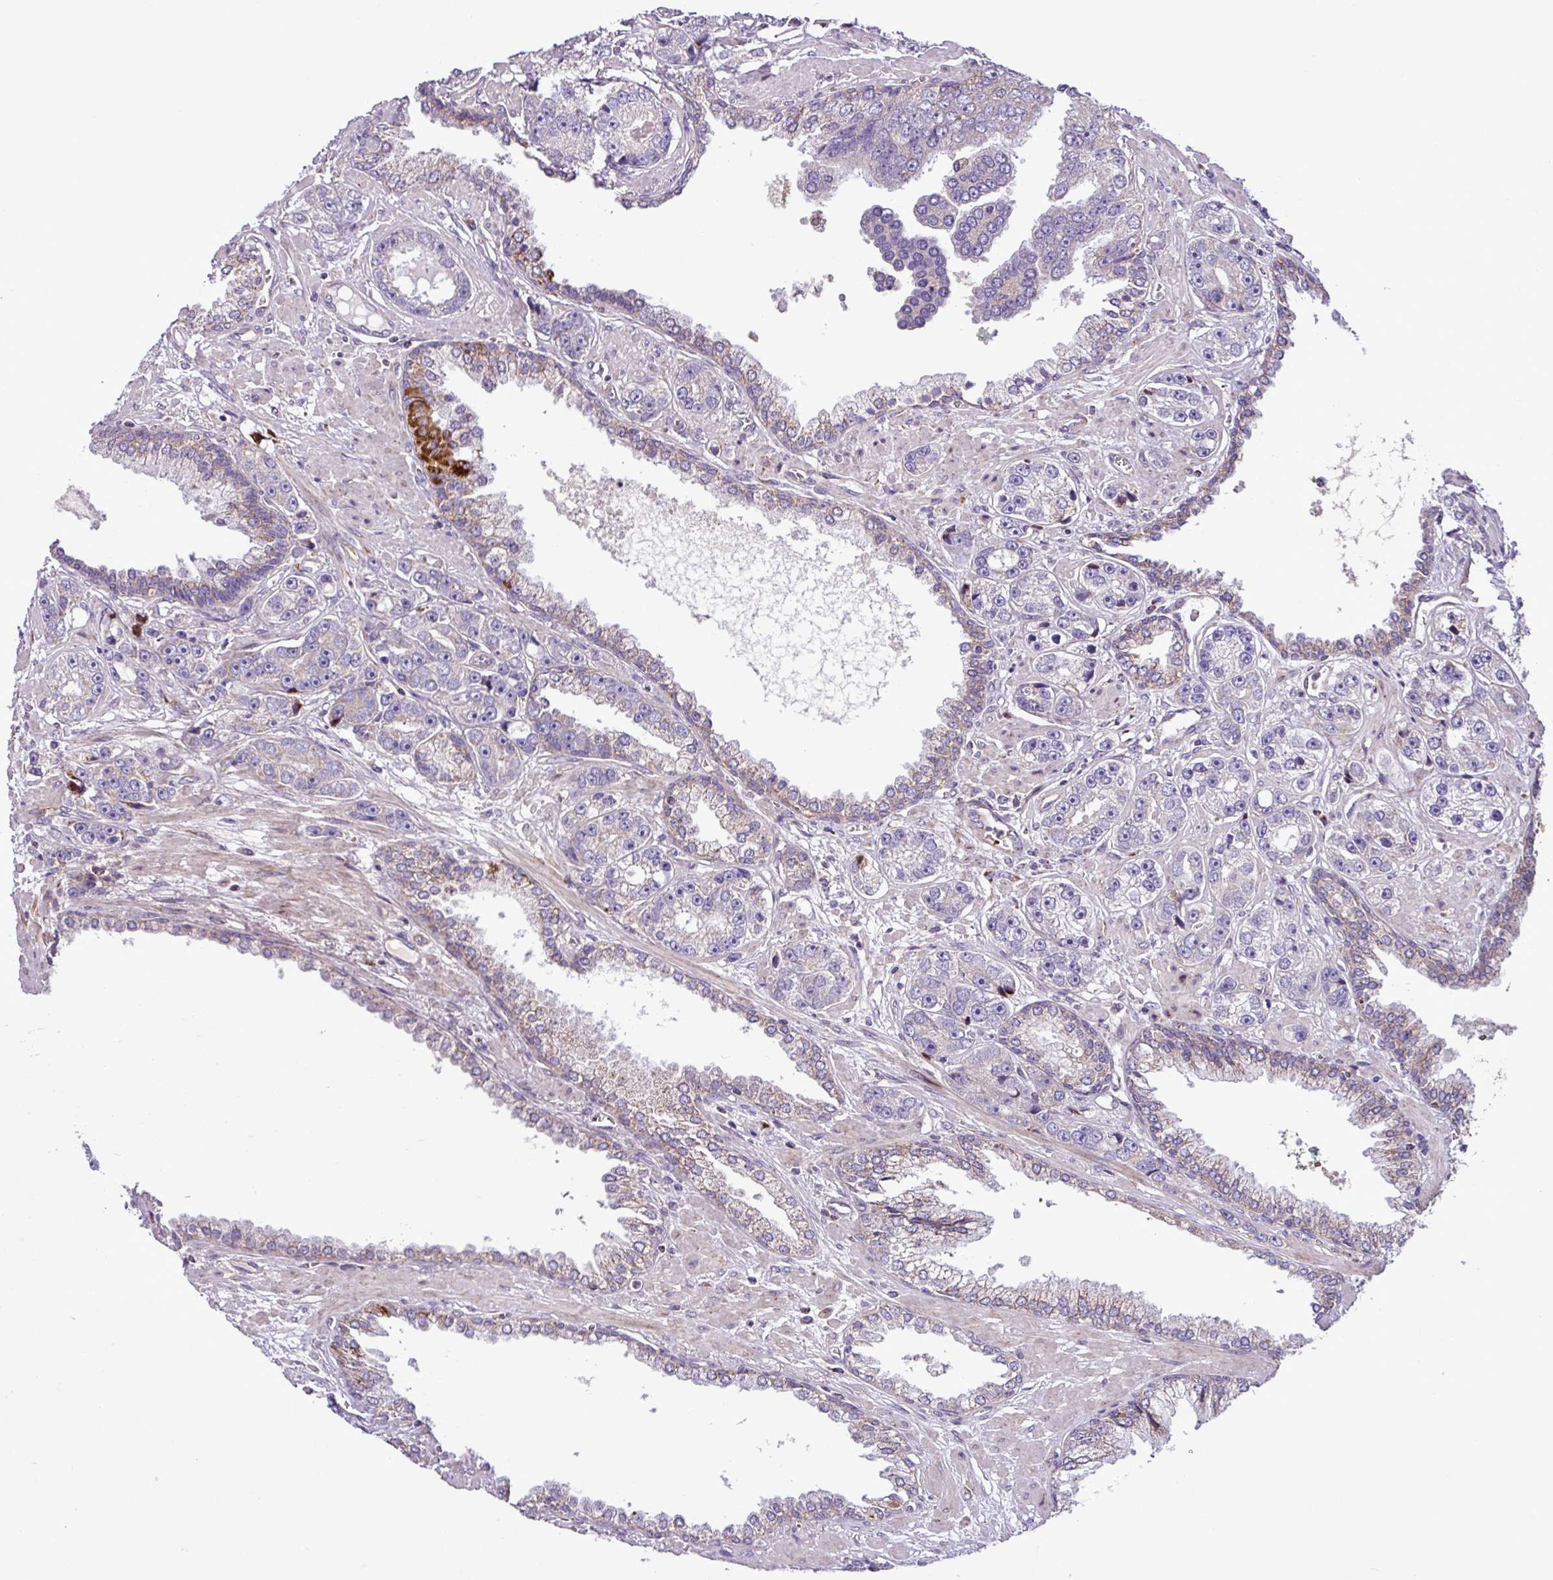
{"staining": {"intensity": "negative", "quantity": "none", "location": "none"}, "tissue": "prostate cancer", "cell_type": "Tumor cells", "image_type": "cancer", "snomed": [{"axis": "morphology", "description": "Adenocarcinoma, High grade"}, {"axis": "topography", "description": "Prostate"}], "caption": "IHC histopathology image of neoplastic tissue: prostate cancer stained with DAB exhibits no significant protein expression in tumor cells.", "gene": "FAM183A", "patient": {"sex": "male", "age": 71}}